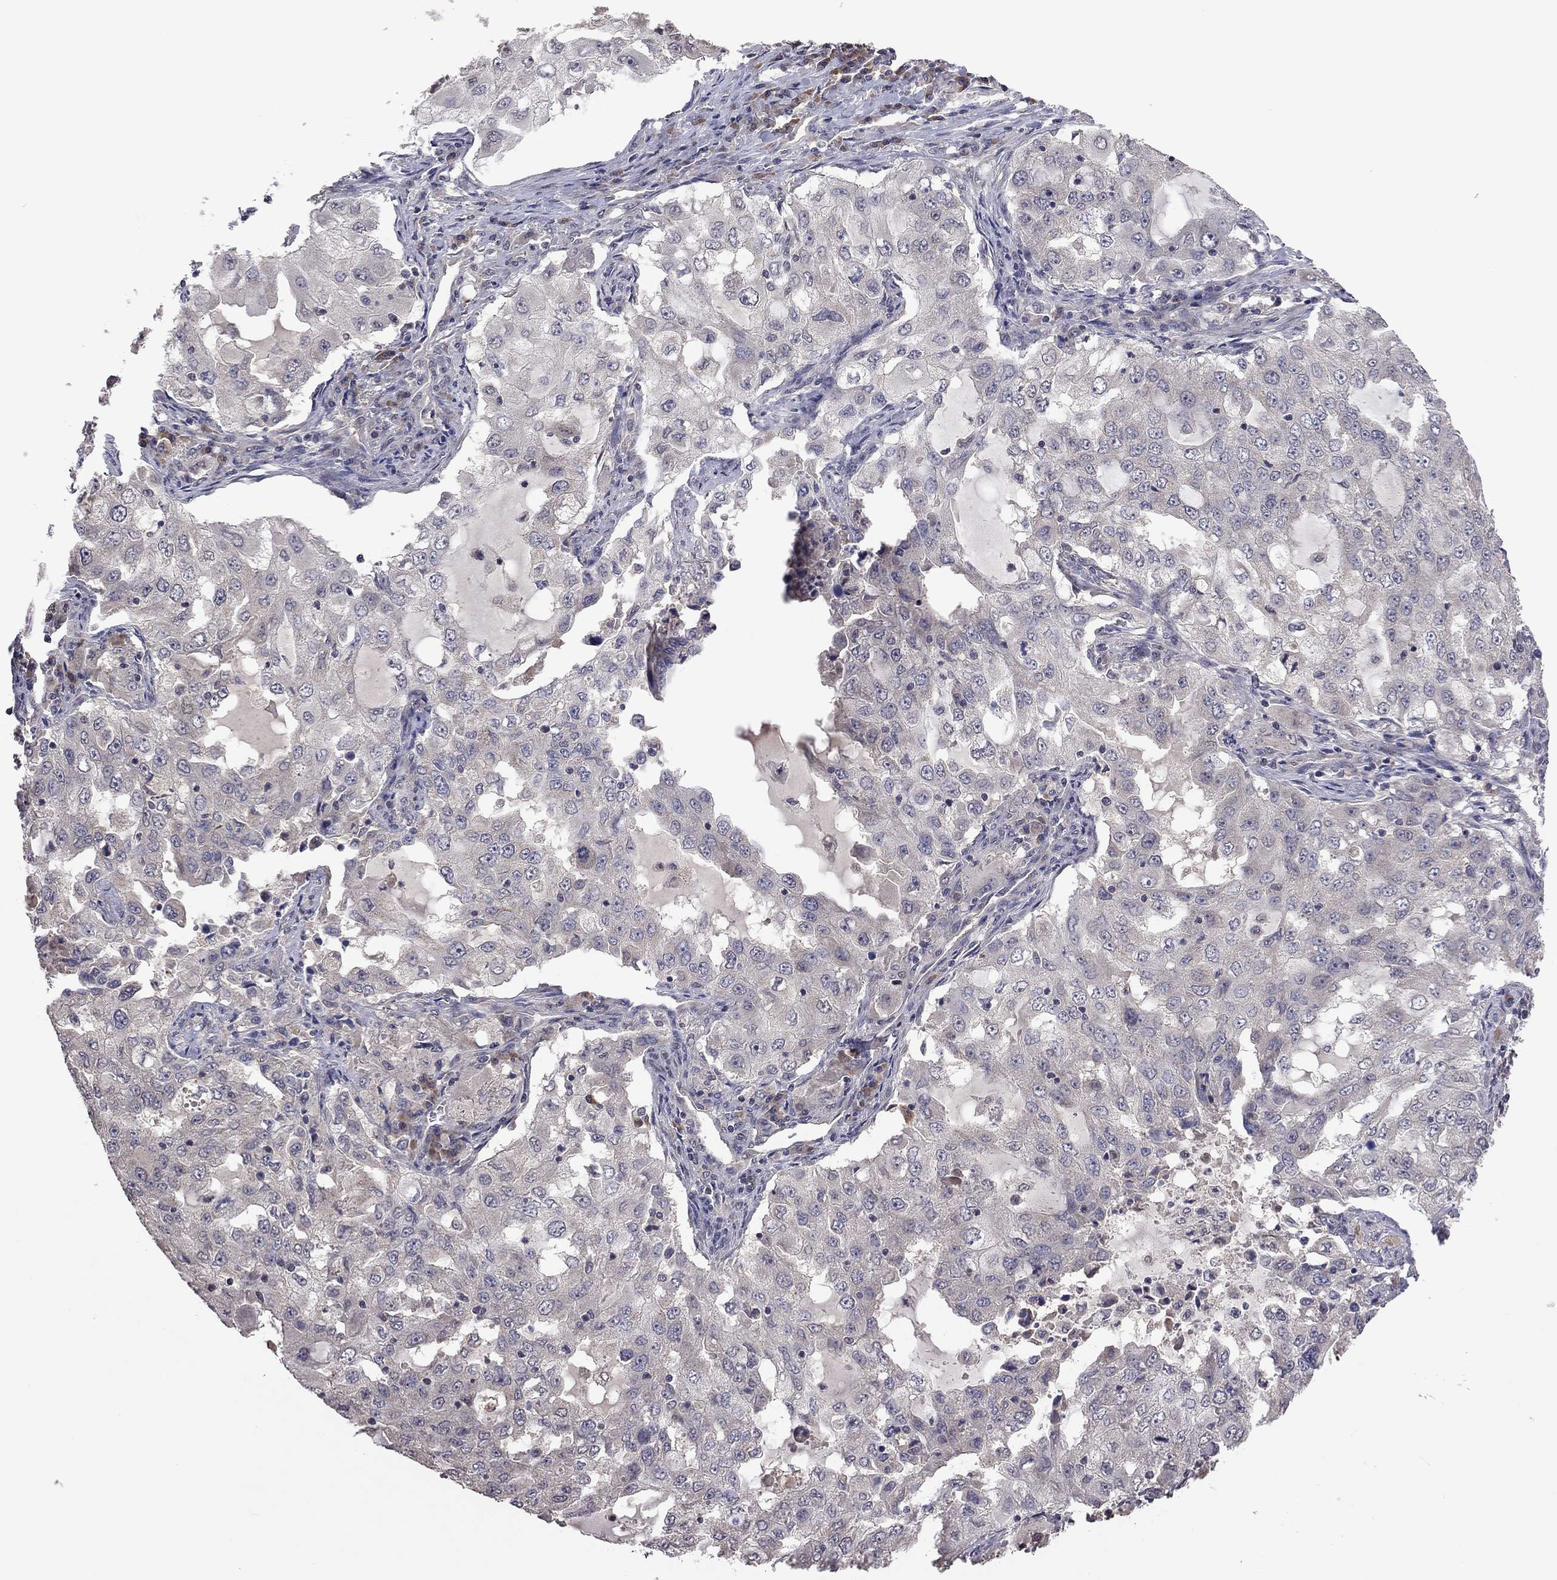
{"staining": {"intensity": "negative", "quantity": "none", "location": "none"}, "tissue": "lung cancer", "cell_type": "Tumor cells", "image_type": "cancer", "snomed": [{"axis": "morphology", "description": "Adenocarcinoma, NOS"}, {"axis": "topography", "description": "Lung"}], "caption": "This is an immunohistochemistry (IHC) photomicrograph of lung cancer (adenocarcinoma). There is no expression in tumor cells.", "gene": "TSNARE1", "patient": {"sex": "female", "age": 61}}